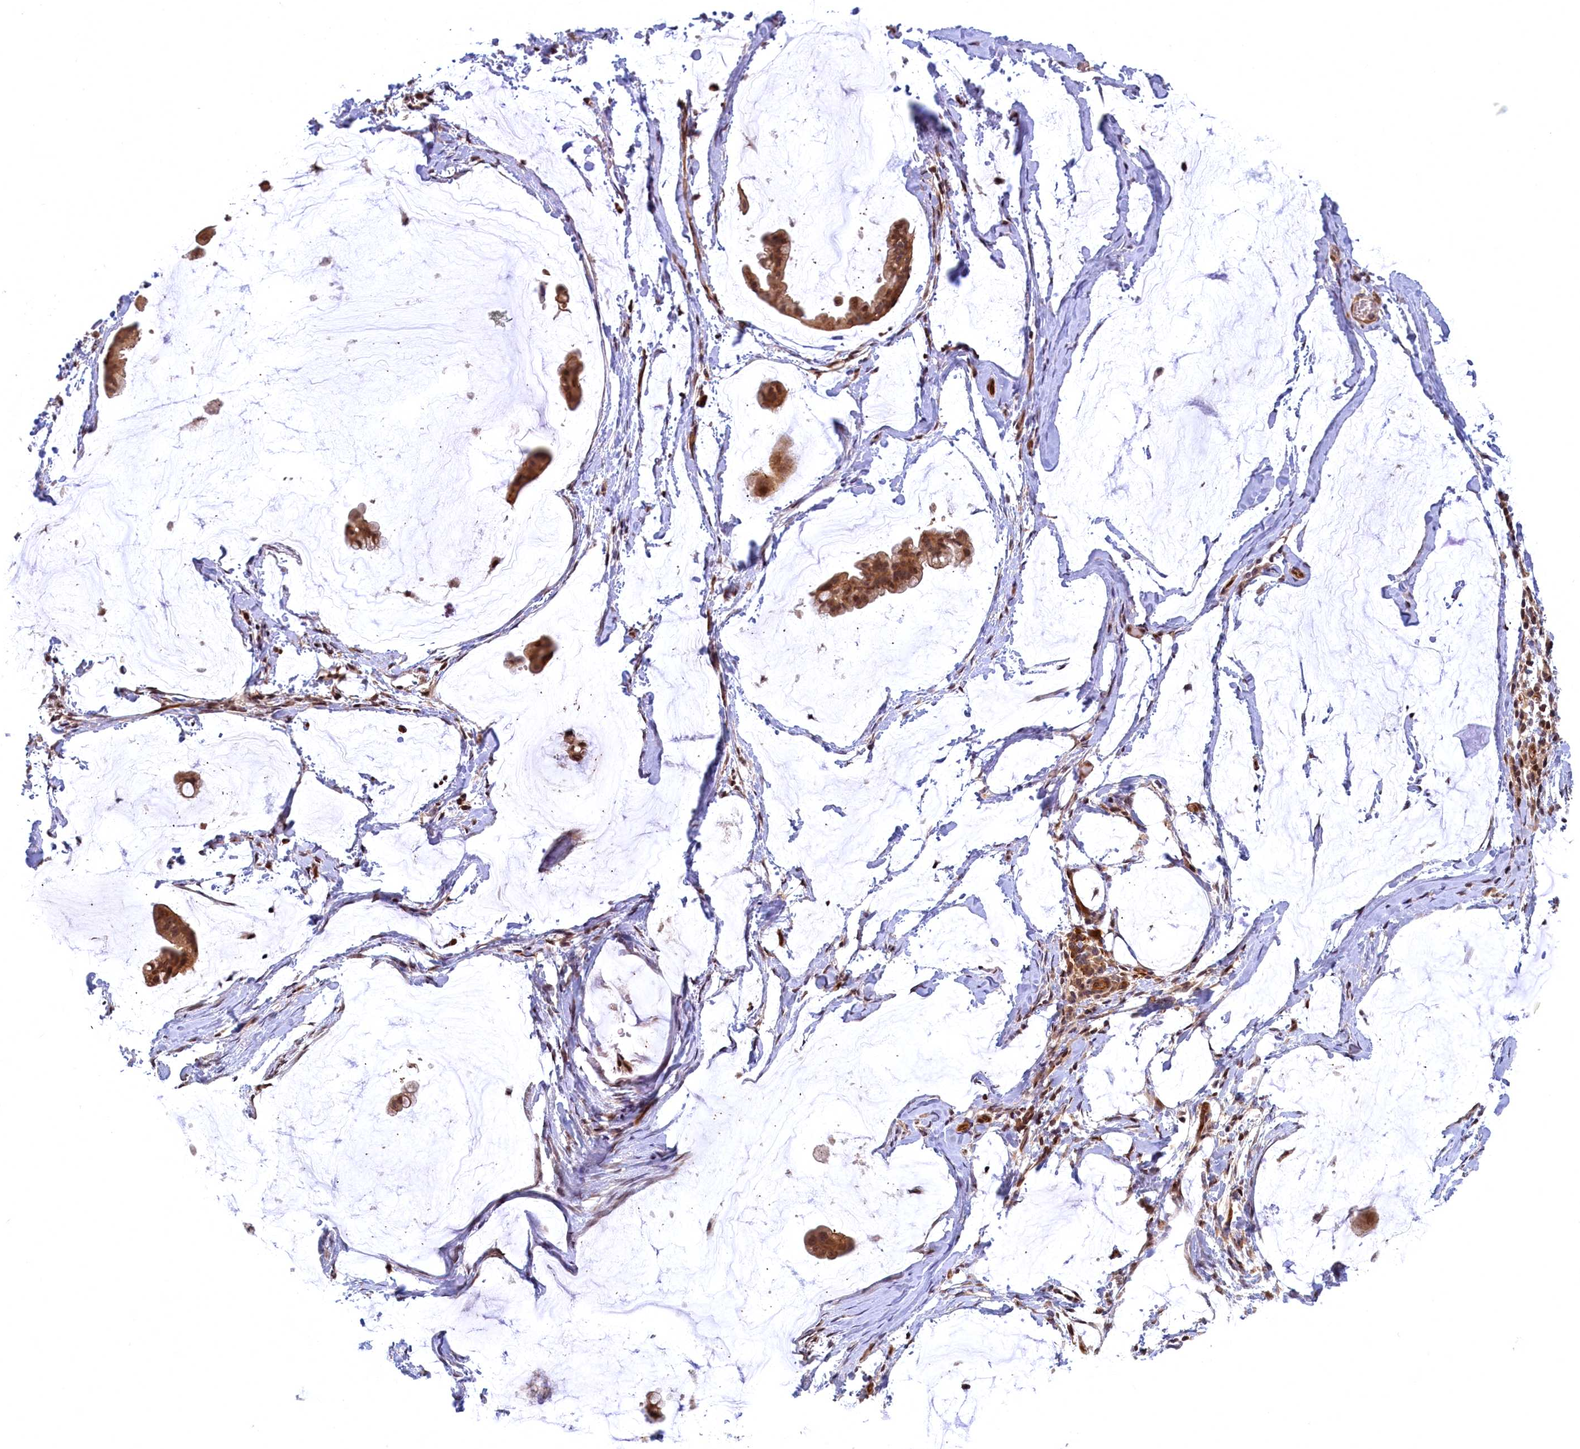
{"staining": {"intensity": "moderate", "quantity": ">75%", "location": "cytoplasmic/membranous,nuclear"}, "tissue": "ovarian cancer", "cell_type": "Tumor cells", "image_type": "cancer", "snomed": [{"axis": "morphology", "description": "Cystadenocarcinoma, mucinous, NOS"}, {"axis": "topography", "description": "Ovary"}], "caption": "Ovarian cancer stained for a protein (brown) reveals moderate cytoplasmic/membranous and nuclear positive expression in approximately >75% of tumor cells.", "gene": "SNRK", "patient": {"sex": "female", "age": 73}}